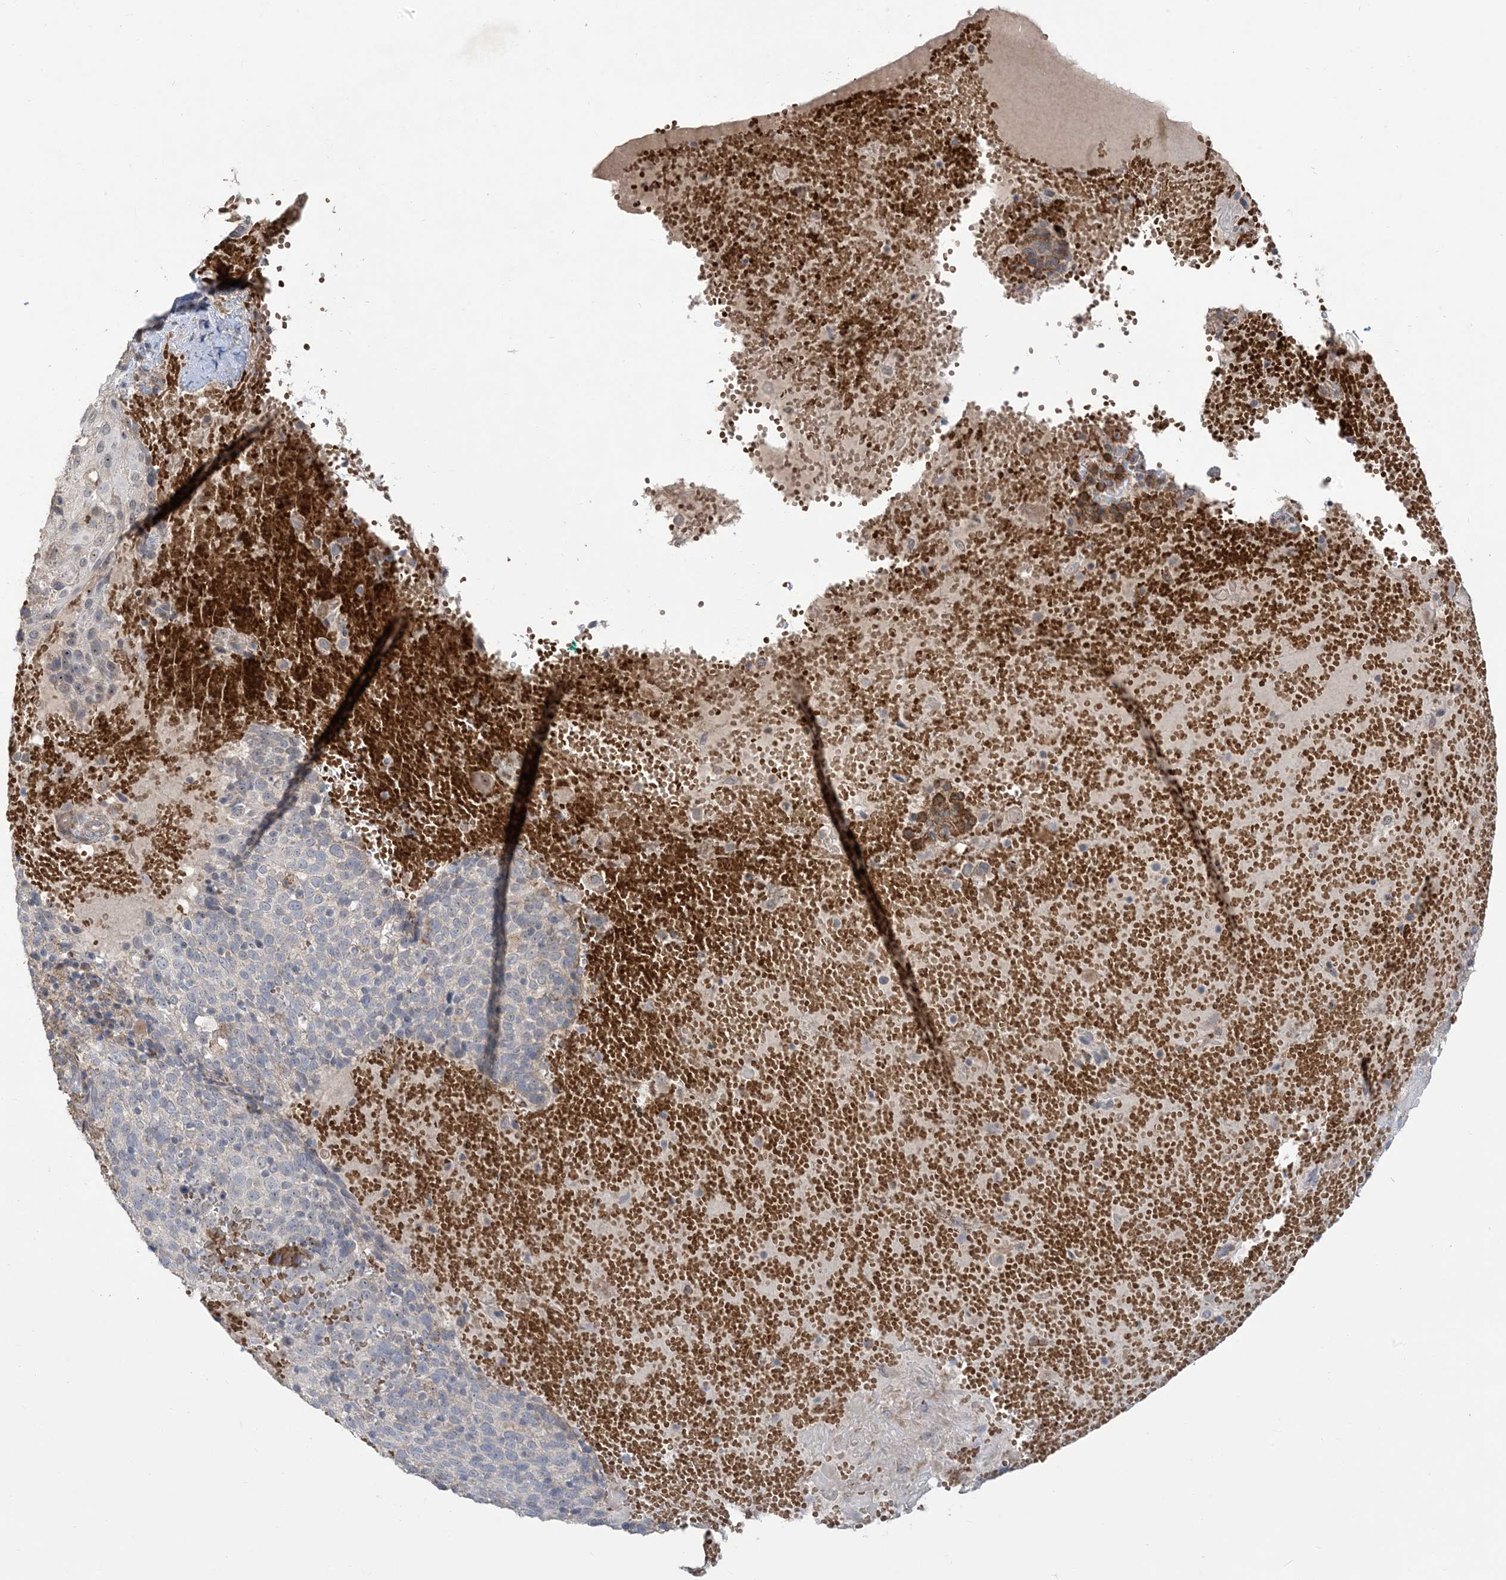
{"staining": {"intensity": "moderate", "quantity": "<25%", "location": "nuclear"}, "tissue": "cervical cancer", "cell_type": "Tumor cells", "image_type": "cancer", "snomed": [{"axis": "morphology", "description": "Squamous cell carcinoma, NOS"}, {"axis": "topography", "description": "Cervix"}], "caption": "Protein expression analysis of human cervical cancer reveals moderate nuclear positivity in about <25% of tumor cells.", "gene": "KLHL18", "patient": {"sex": "female", "age": 74}}